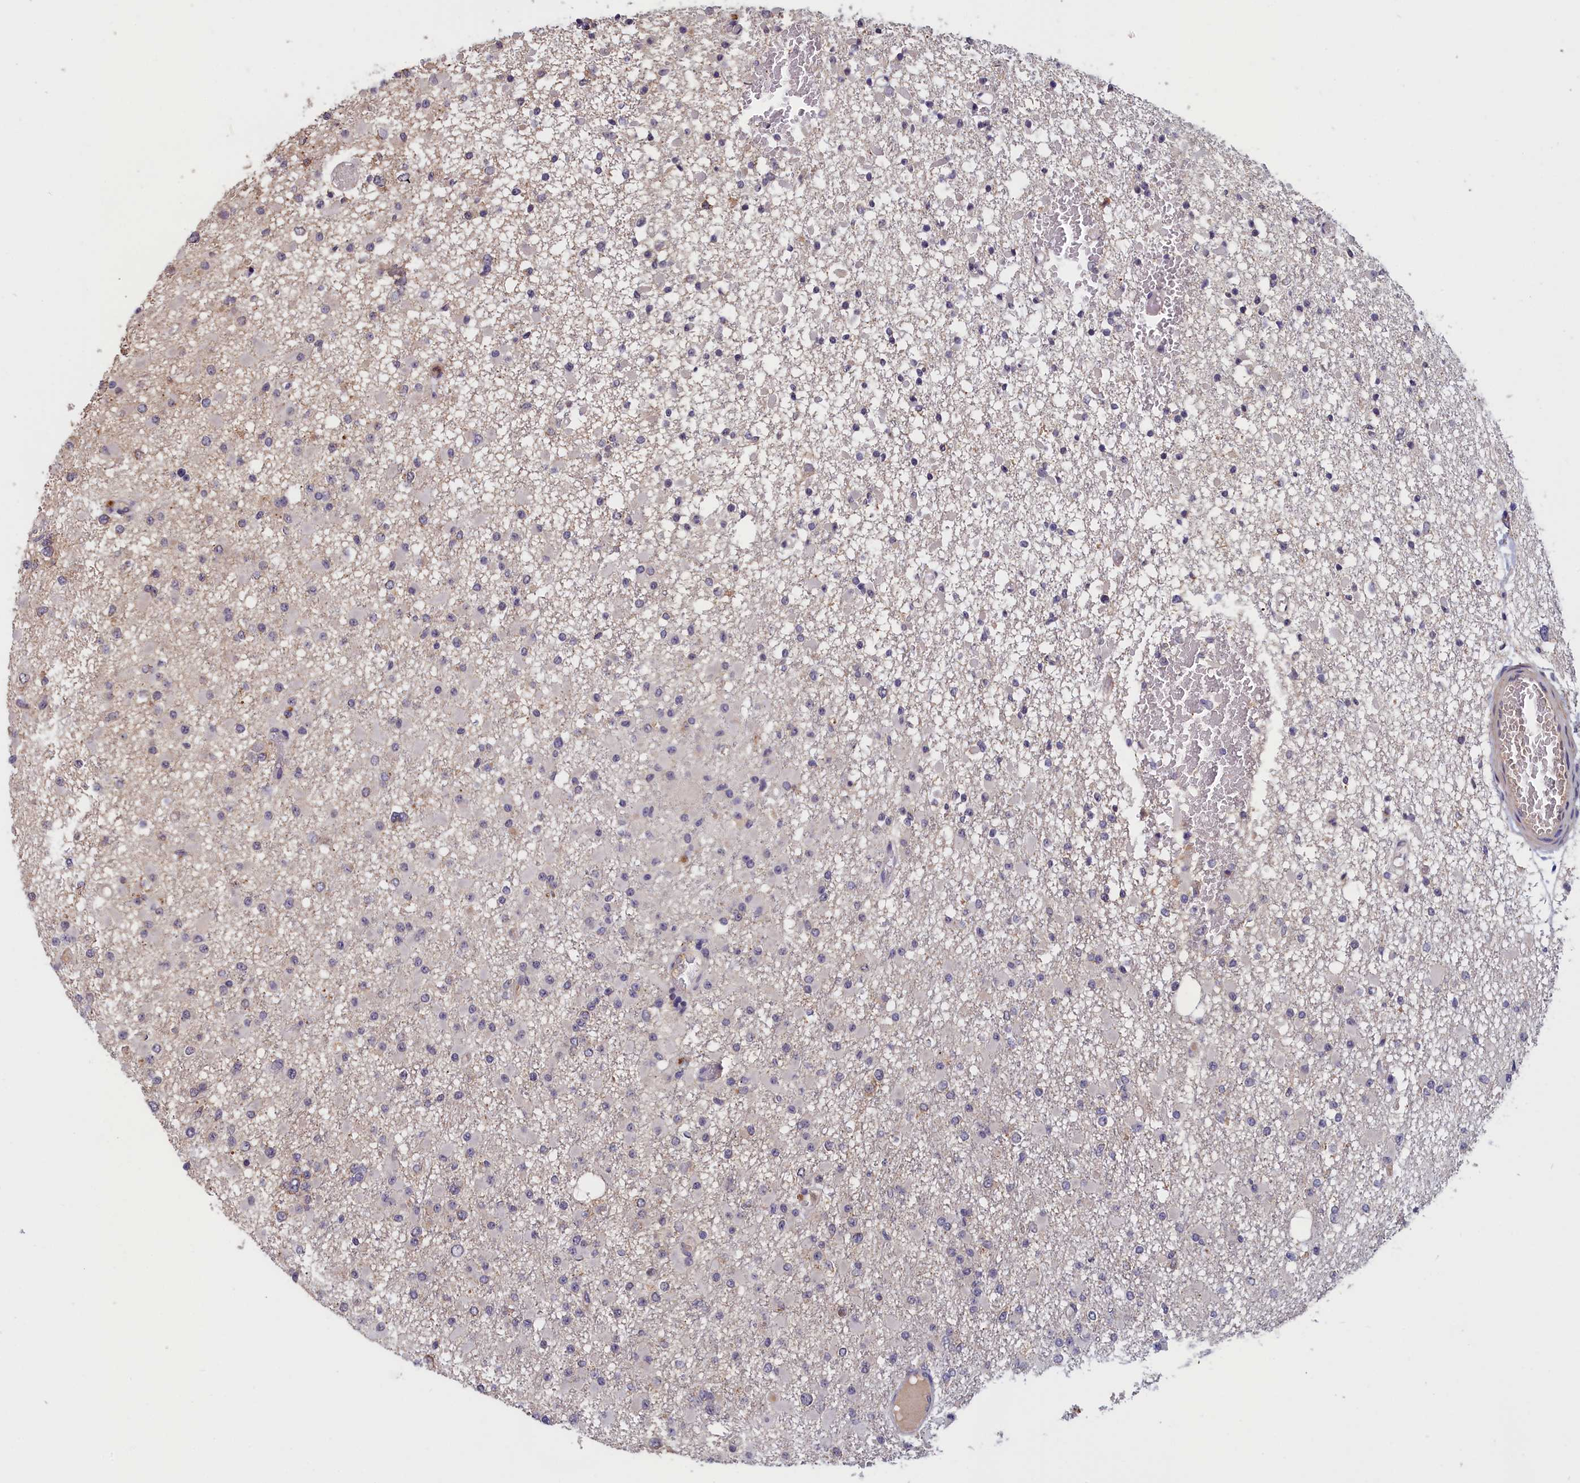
{"staining": {"intensity": "negative", "quantity": "none", "location": "none"}, "tissue": "glioma", "cell_type": "Tumor cells", "image_type": "cancer", "snomed": [{"axis": "morphology", "description": "Glioma, malignant, Low grade"}, {"axis": "topography", "description": "Brain"}], "caption": "This histopathology image is of glioma stained with immunohistochemistry to label a protein in brown with the nuclei are counter-stained blue. There is no positivity in tumor cells. The staining is performed using DAB brown chromogen with nuclei counter-stained in using hematoxylin.", "gene": "EPB41L4B", "patient": {"sex": "female", "age": 22}}